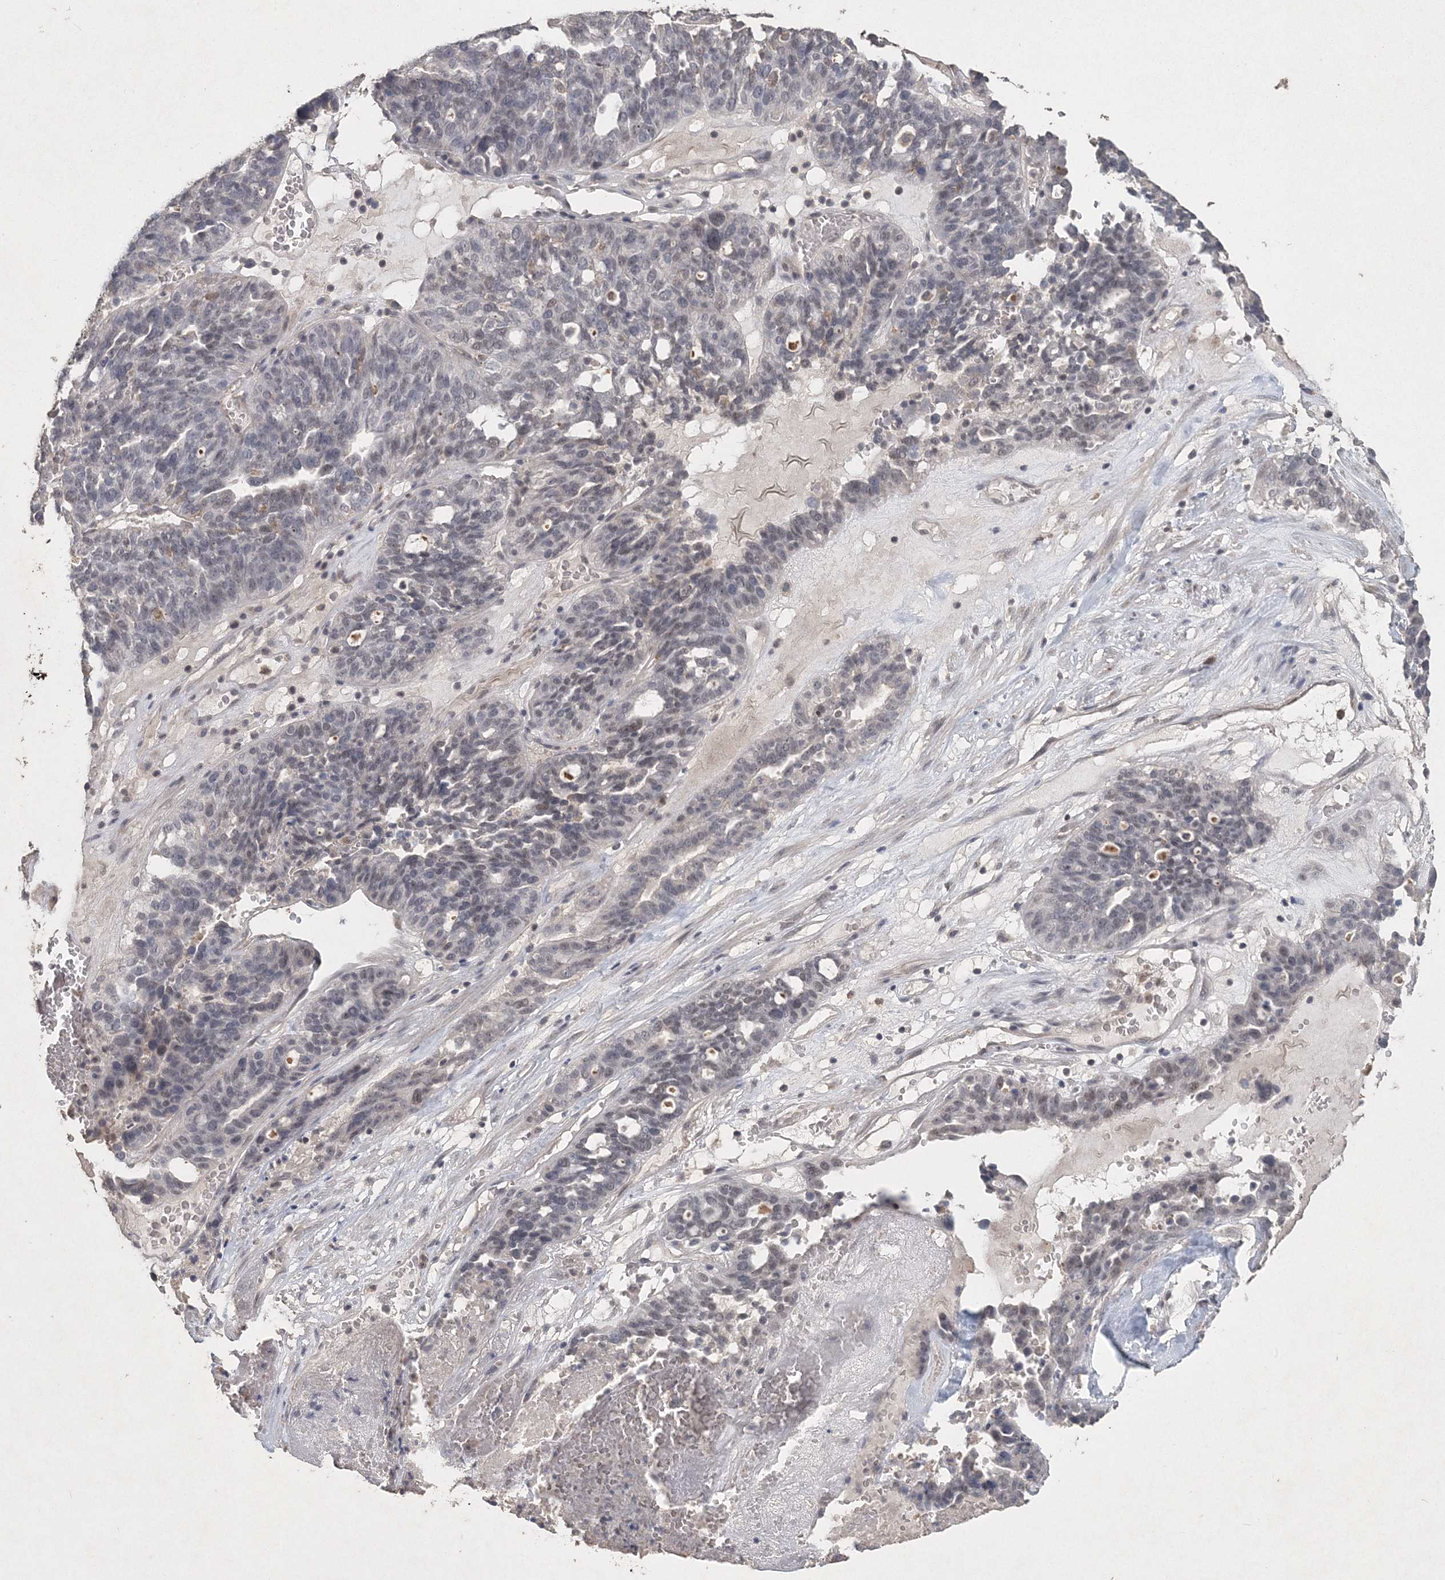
{"staining": {"intensity": "negative", "quantity": "none", "location": "none"}, "tissue": "ovarian cancer", "cell_type": "Tumor cells", "image_type": "cancer", "snomed": [{"axis": "morphology", "description": "Cystadenocarcinoma, serous, NOS"}, {"axis": "topography", "description": "Ovary"}], "caption": "The IHC histopathology image has no significant positivity in tumor cells of ovarian cancer (serous cystadenocarcinoma) tissue.", "gene": "UIMC1", "patient": {"sex": "female", "age": 59}}